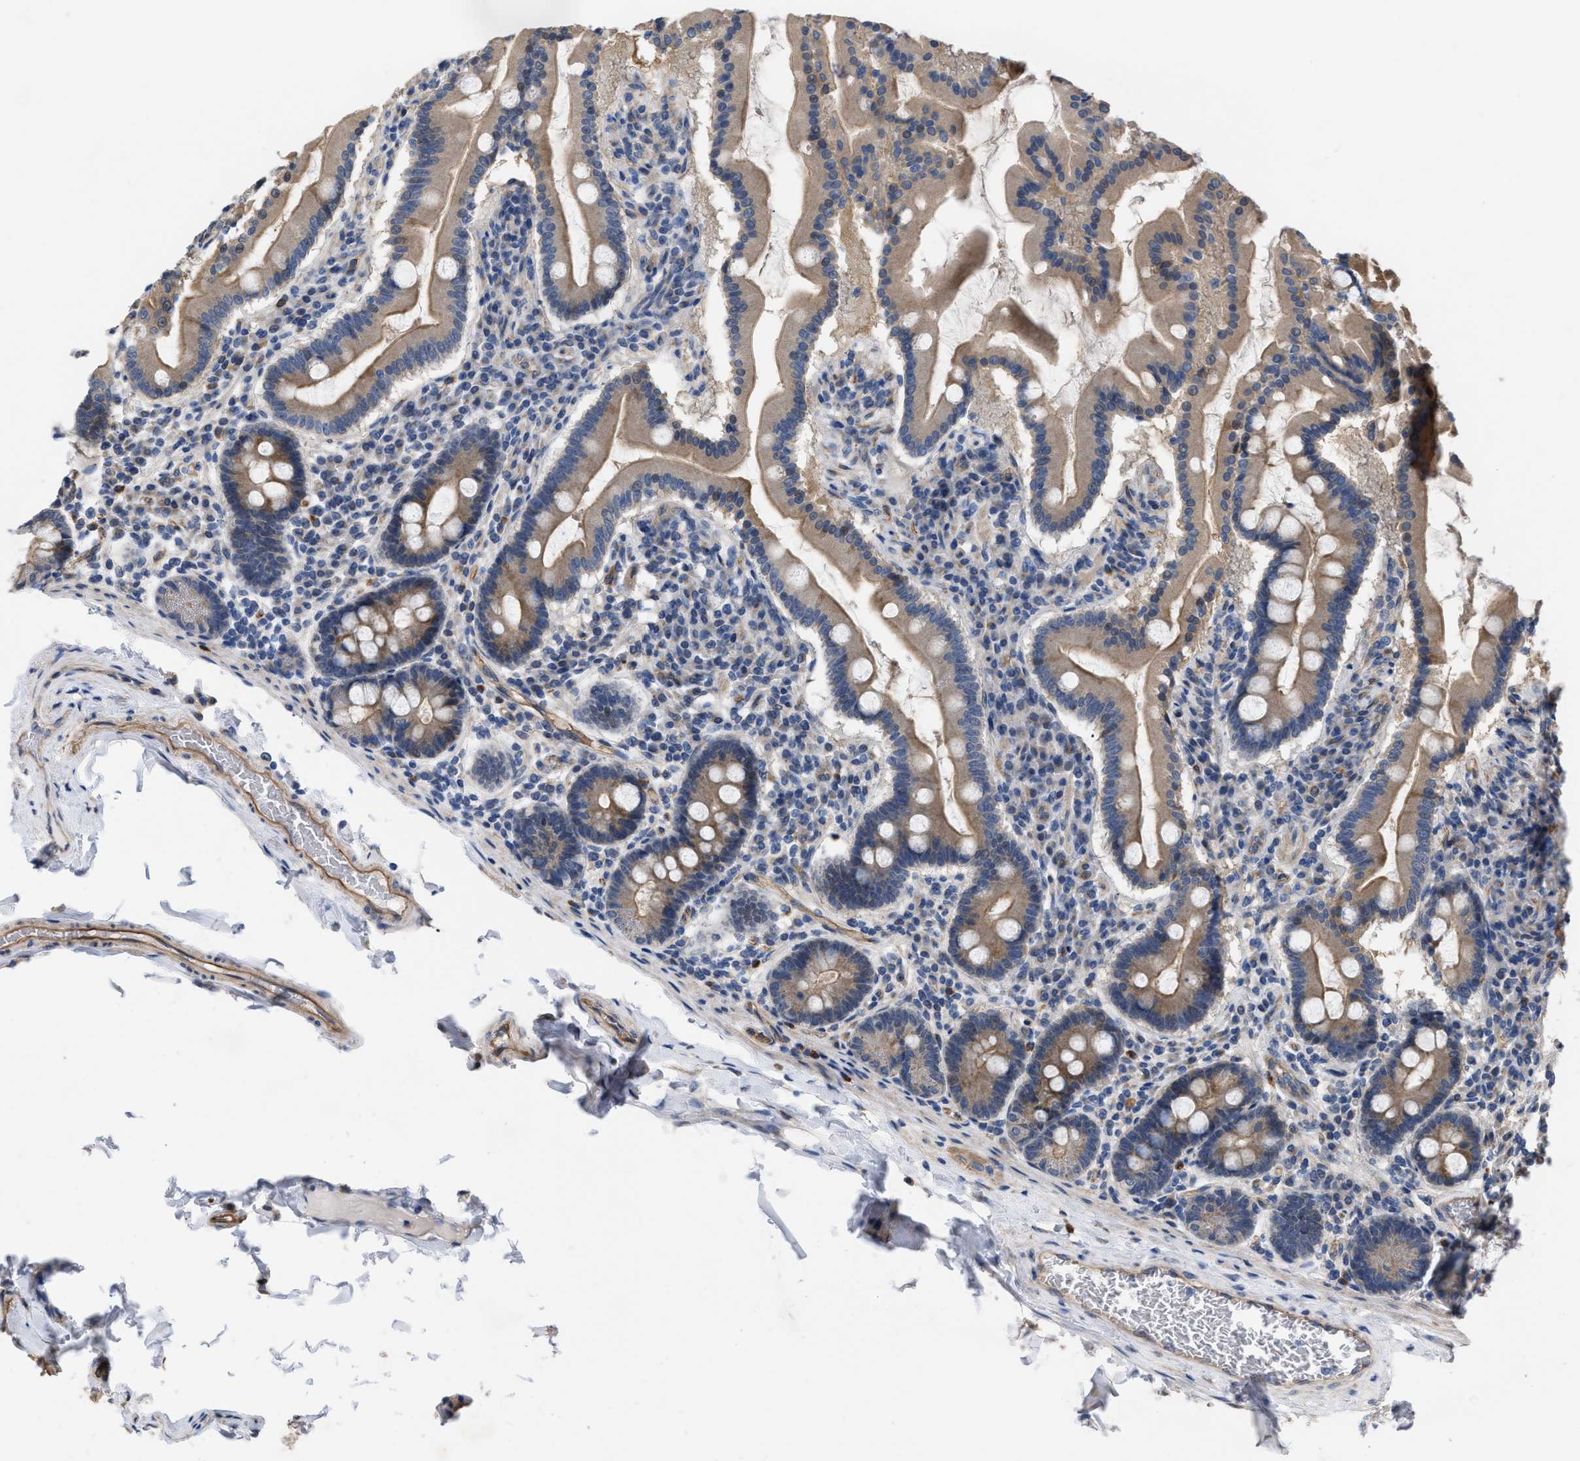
{"staining": {"intensity": "moderate", "quantity": ">75%", "location": "cytoplasmic/membranous"}, "tissue": "duodenum", "cell_type": "Glandular cells", "image_type": "normal", "snomed": [{"axis": "morphology", "description": "Normal tissue, NOS"}, {"axis": "topography", "description": "Duodenum"}], "caption": "IHC (DAB) staining of normal human duodenum shows moderate cytoplasmic/membranous protein expression in about >75% of glandular cells.", "gene": "SLC4A11", "patient": {"sex": "male", "age": 50}}